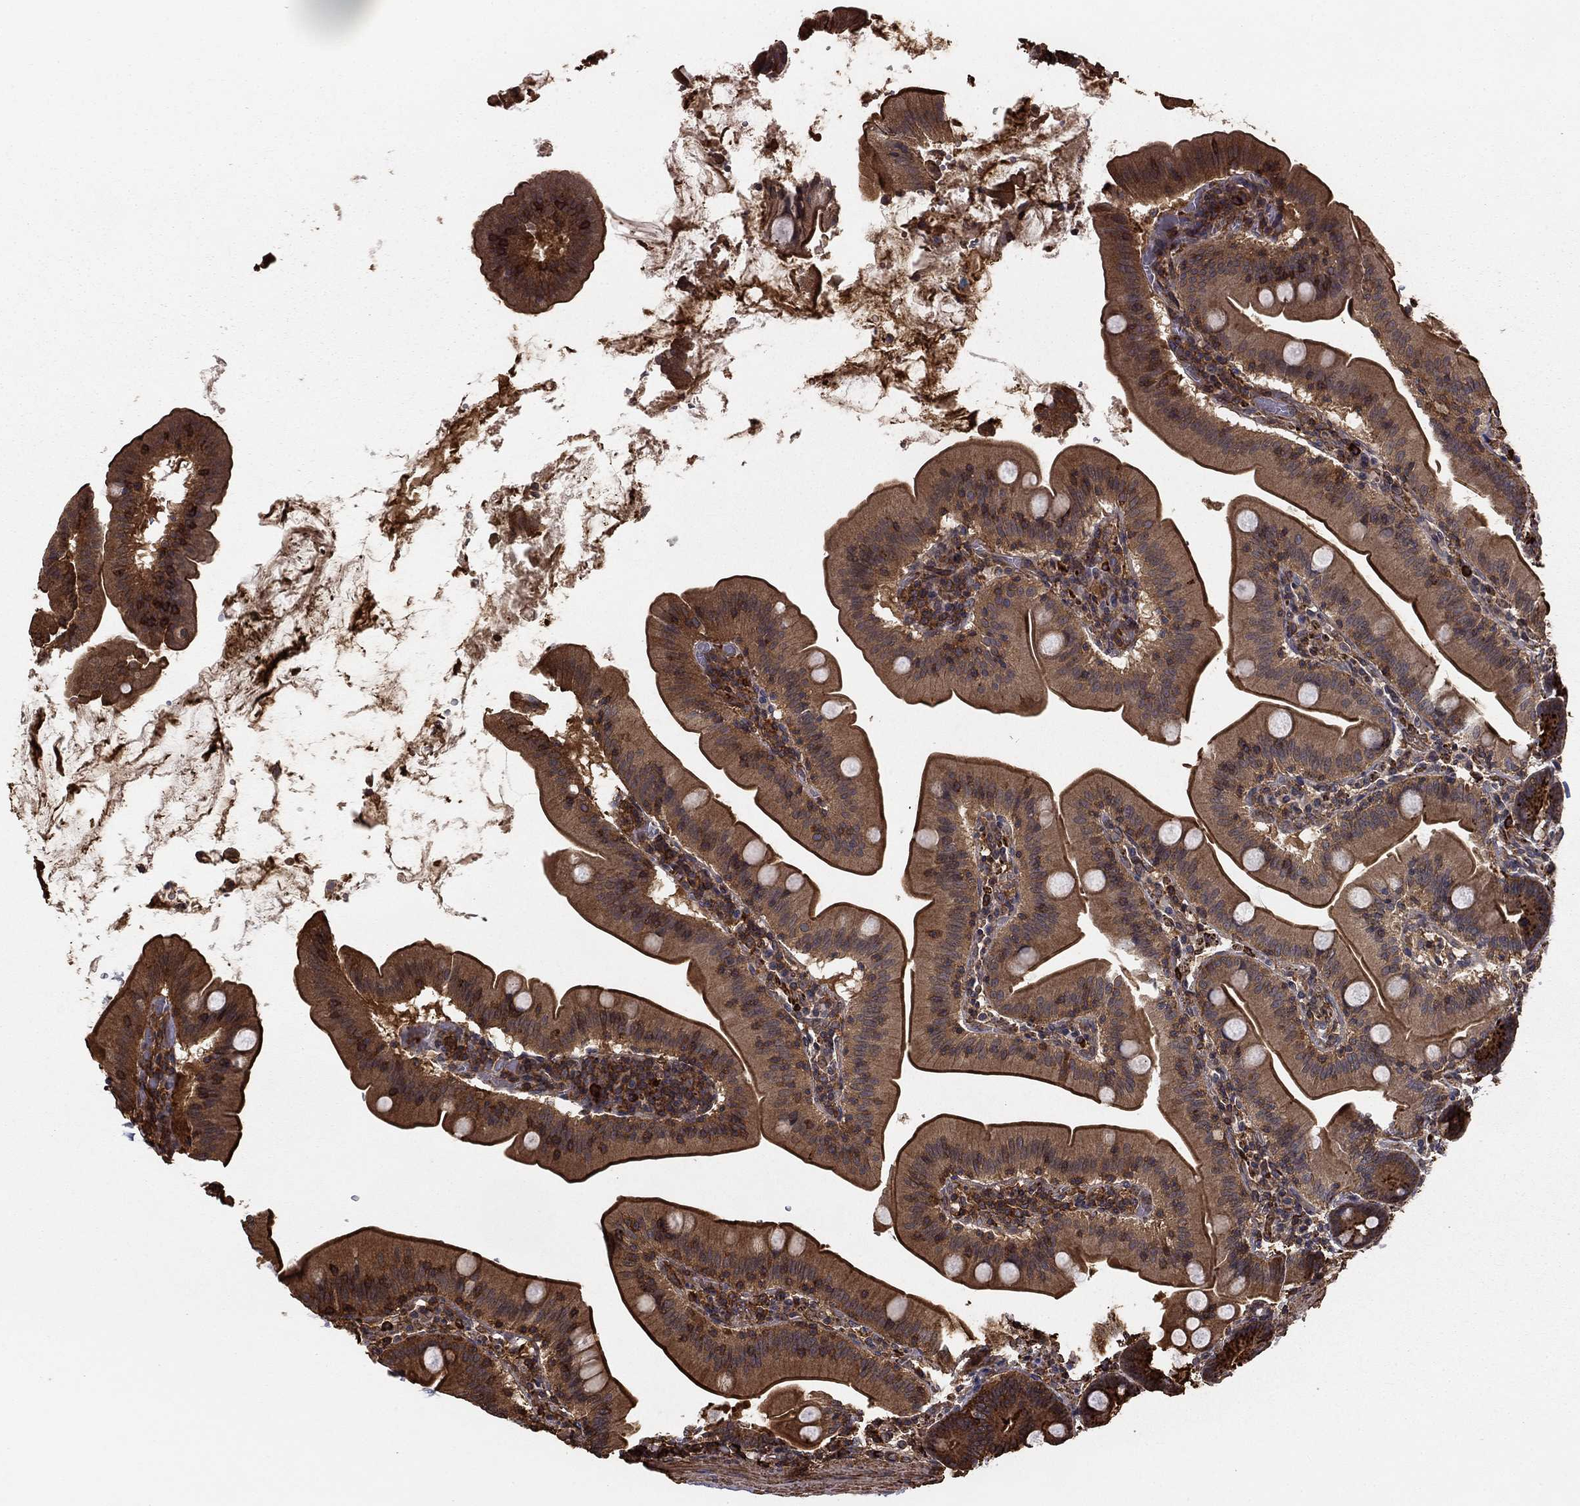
{"staining": {"intensity": "strong", "quantity": "25%-75%", "location": "cytoplasmic/membranous"}, "tissue": "small intestine", "cell_type": "Glandular cells", "image_type": "normal", "snomed": [{"axis": "morphology", "description": "Normal tissue, NOS"}, {"axis": "topography", "description": "Small intestine"}], "caption": "IHC staining of normal small intestine, which demonstrates high levels of strong cytoplasmic/membranous positivity in about 25%-75% of glandular cells indicating strong cytoplasmic/membranous protein expression. The staining was performed using DAB (3,3'-diaminobenzidine) (brown) for protein detection and nuclei were counterstained in hematoxylin (blue).", "gene": "HABP4", "patient": {"sex": "male", "age": 37}}